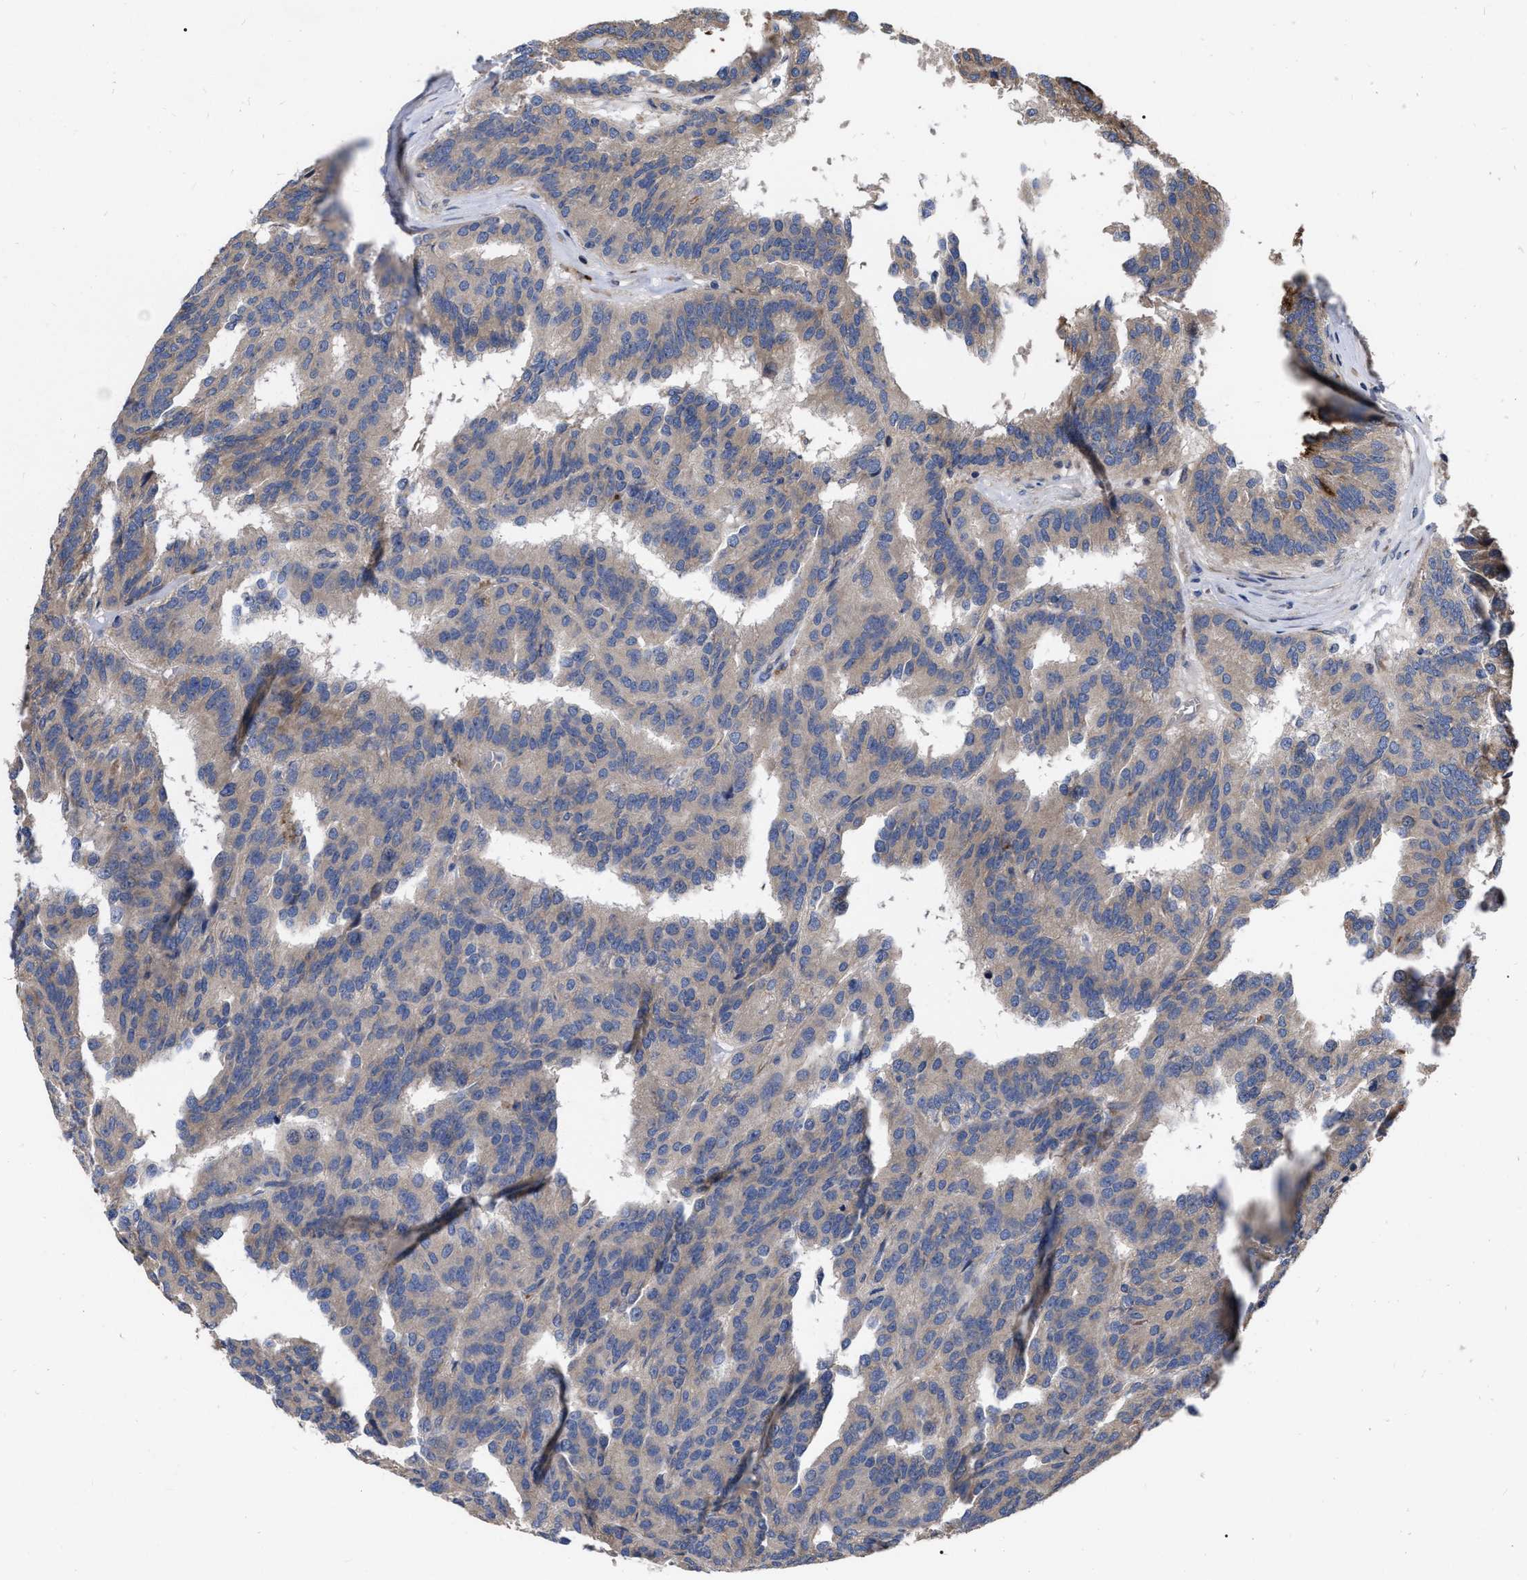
{"staining": {"intensity": "weak", "quantity": "25%-75%", "location": "cytoplasmic/membranous"}, "tissue": "renal cancer", "cell_type": "Tumor cells", "image_type": "cancer", "snomed": [{"axis": "morphology", "description": "Adenocarcinoma, NOS"}, {"axis": "topography", "description": "Kidney"}], "caption": "Adenocarcinoma (renal) tissue exhibits weak cytoplasmic/membranous expression in approximately 25%-75% of tumor cells Using DAB (3,3'-diaminobenzidine) (brown) and hematoxylin (blue) stains, captured at high magnification using brightfield microscopy.", "gene": "MLST8", "patient": {"sex": "male", "age": 46}}